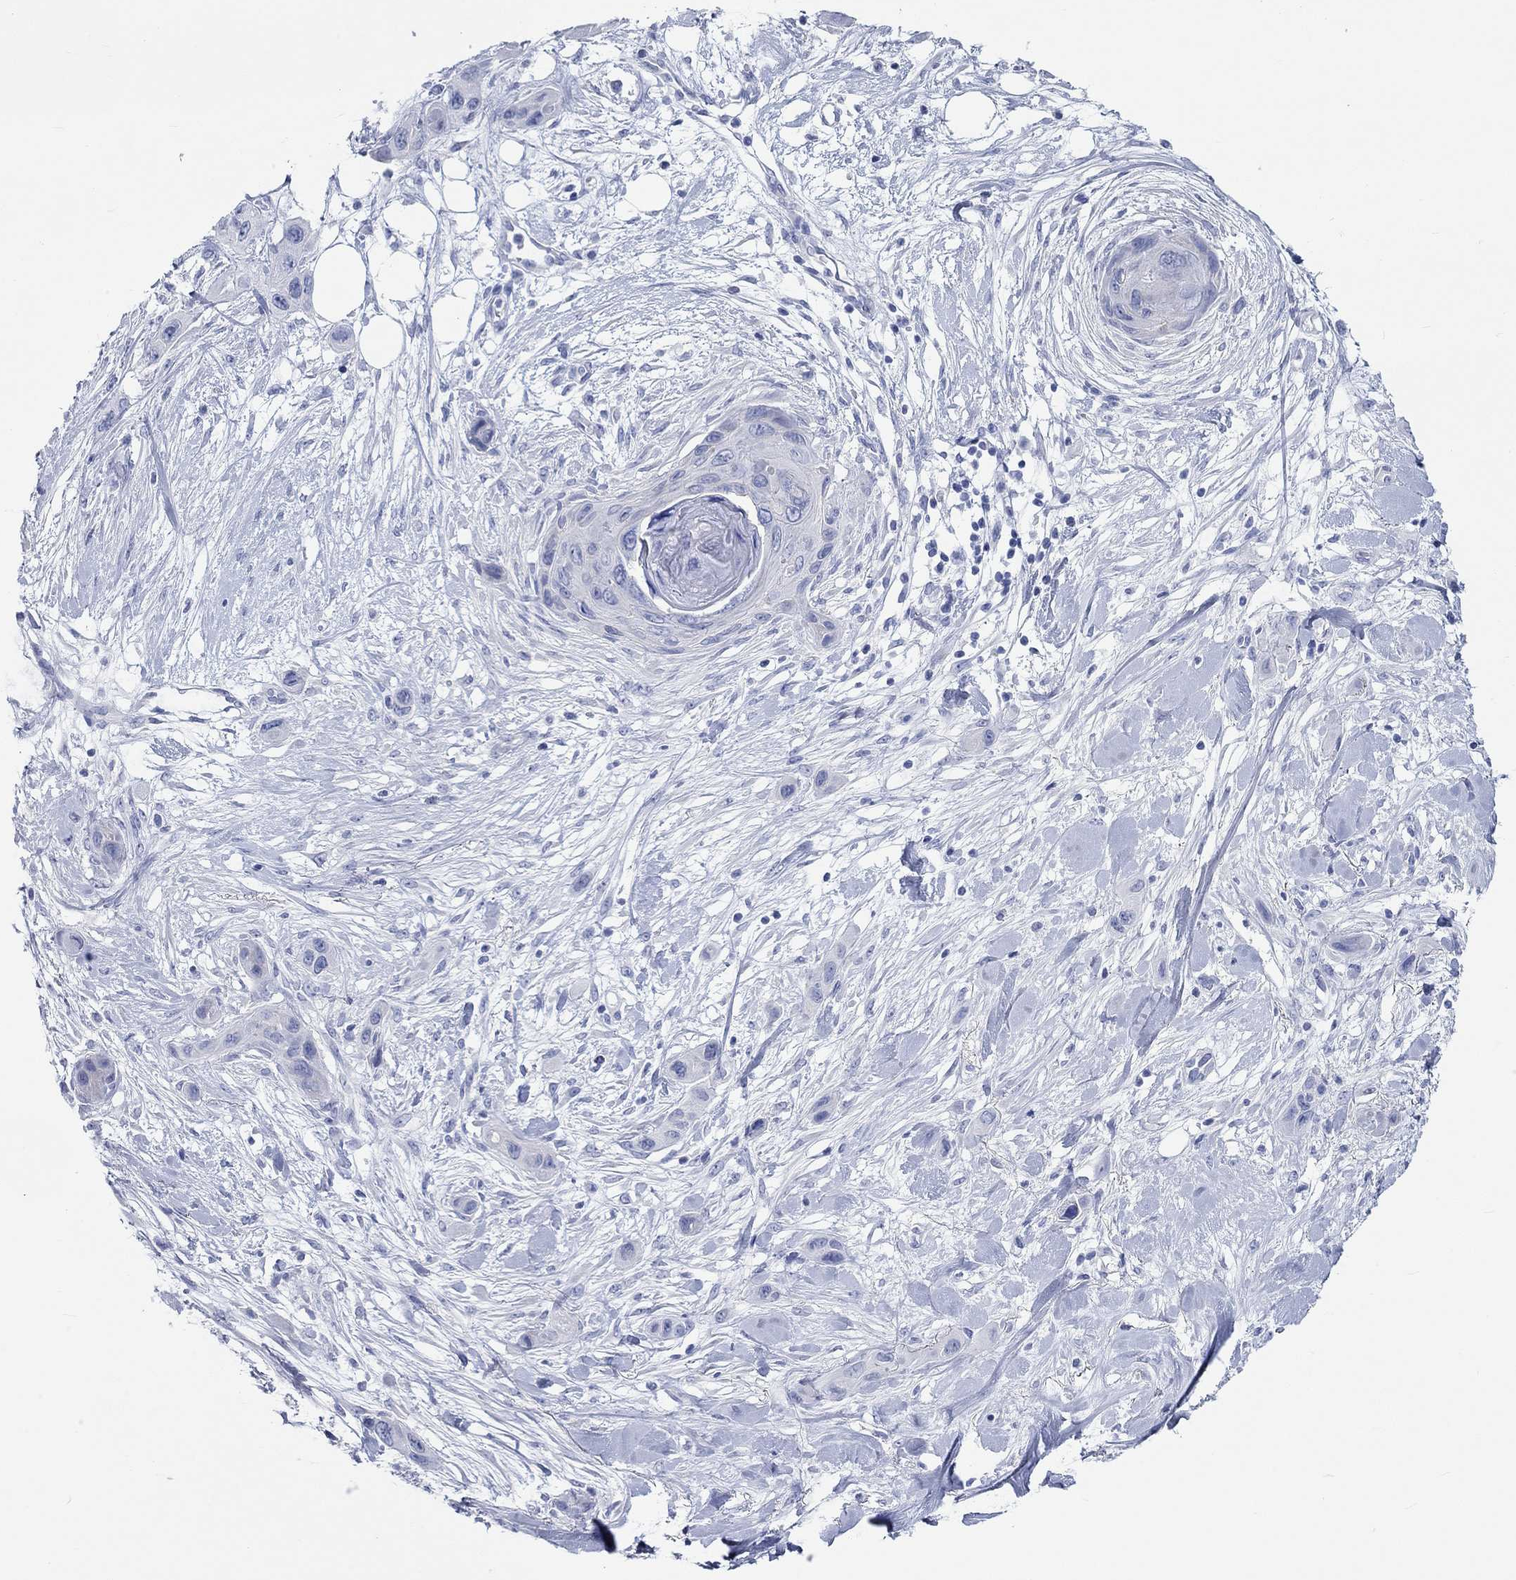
{"staining": {"intensity": "negative", "quantity": "none", "location": "none"}, "tissue": "skin cancer", "cell_type": "Tumor cells", "image_type": "cancer", "snomed": [{"axis": "morphology", "description": "Squamous cell carcinoma, NOS"}, {"axis": "topography", "description": "Skin"}], "caption": "Immunohistochemical staining of skin cancer (squamous cell carcinoma) shows no significant positivity in tumor cells.", "gene": "SPATA9", "patient": {"sex": "male", "age": 79}}